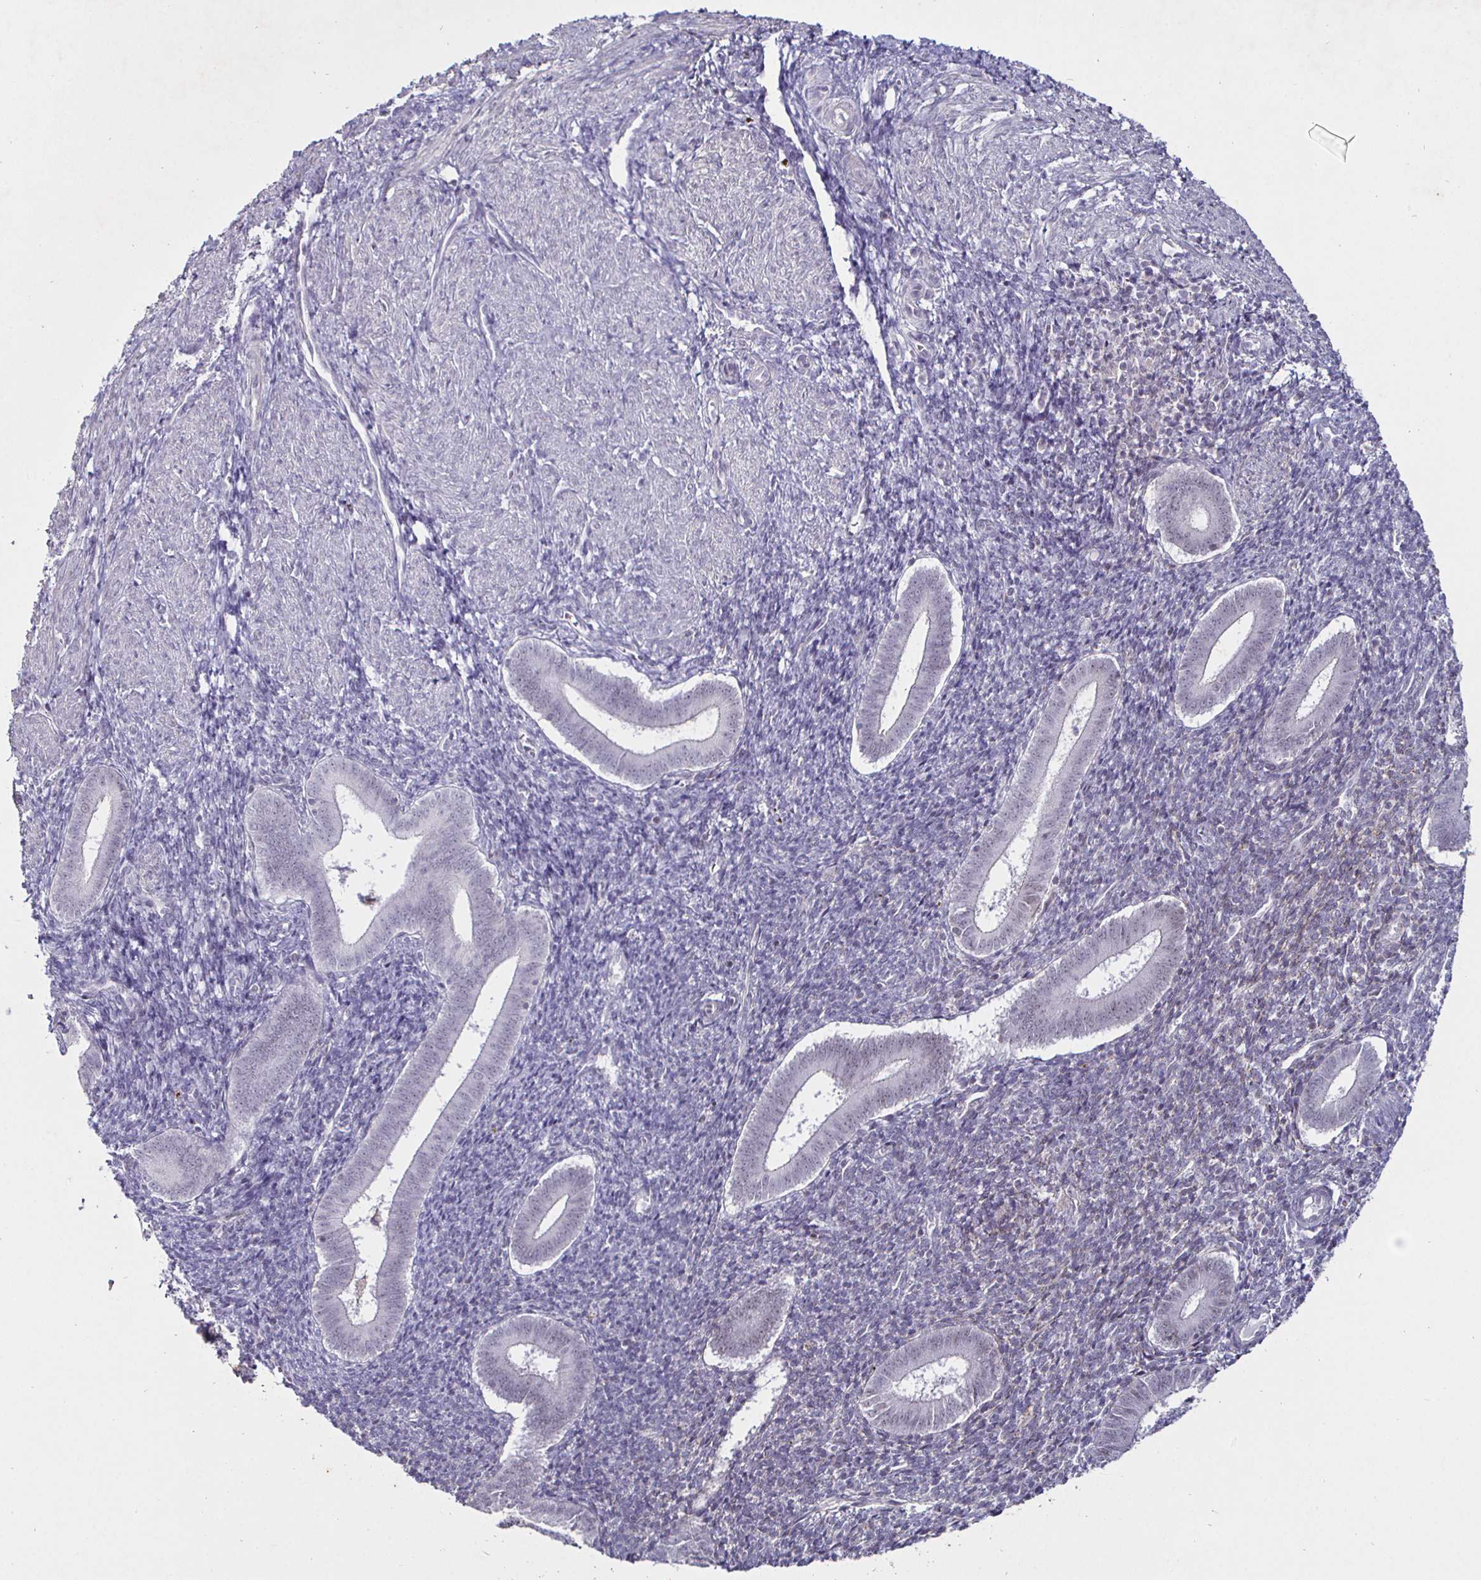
{"staining": {"intensity": "moderate", "quantity": "<25%", "location": "nuclear"}, "tissue": "endometrium", "cell_type": "Cells in endometrial stroma", "image_type": "normal", "snomed": [{"axis": "morphology", "description": "Normal tissue, NOS"}, {"axis": "topography", "description": "Endometrium"}], "caption": "This histopathology image displays IHC staining of normal endometrium, with low moderate nuclear staining in about <25% of cells in endometrial stroma.", "gene": "MLH1", "patient": {"sex": "female", "age": 25}}